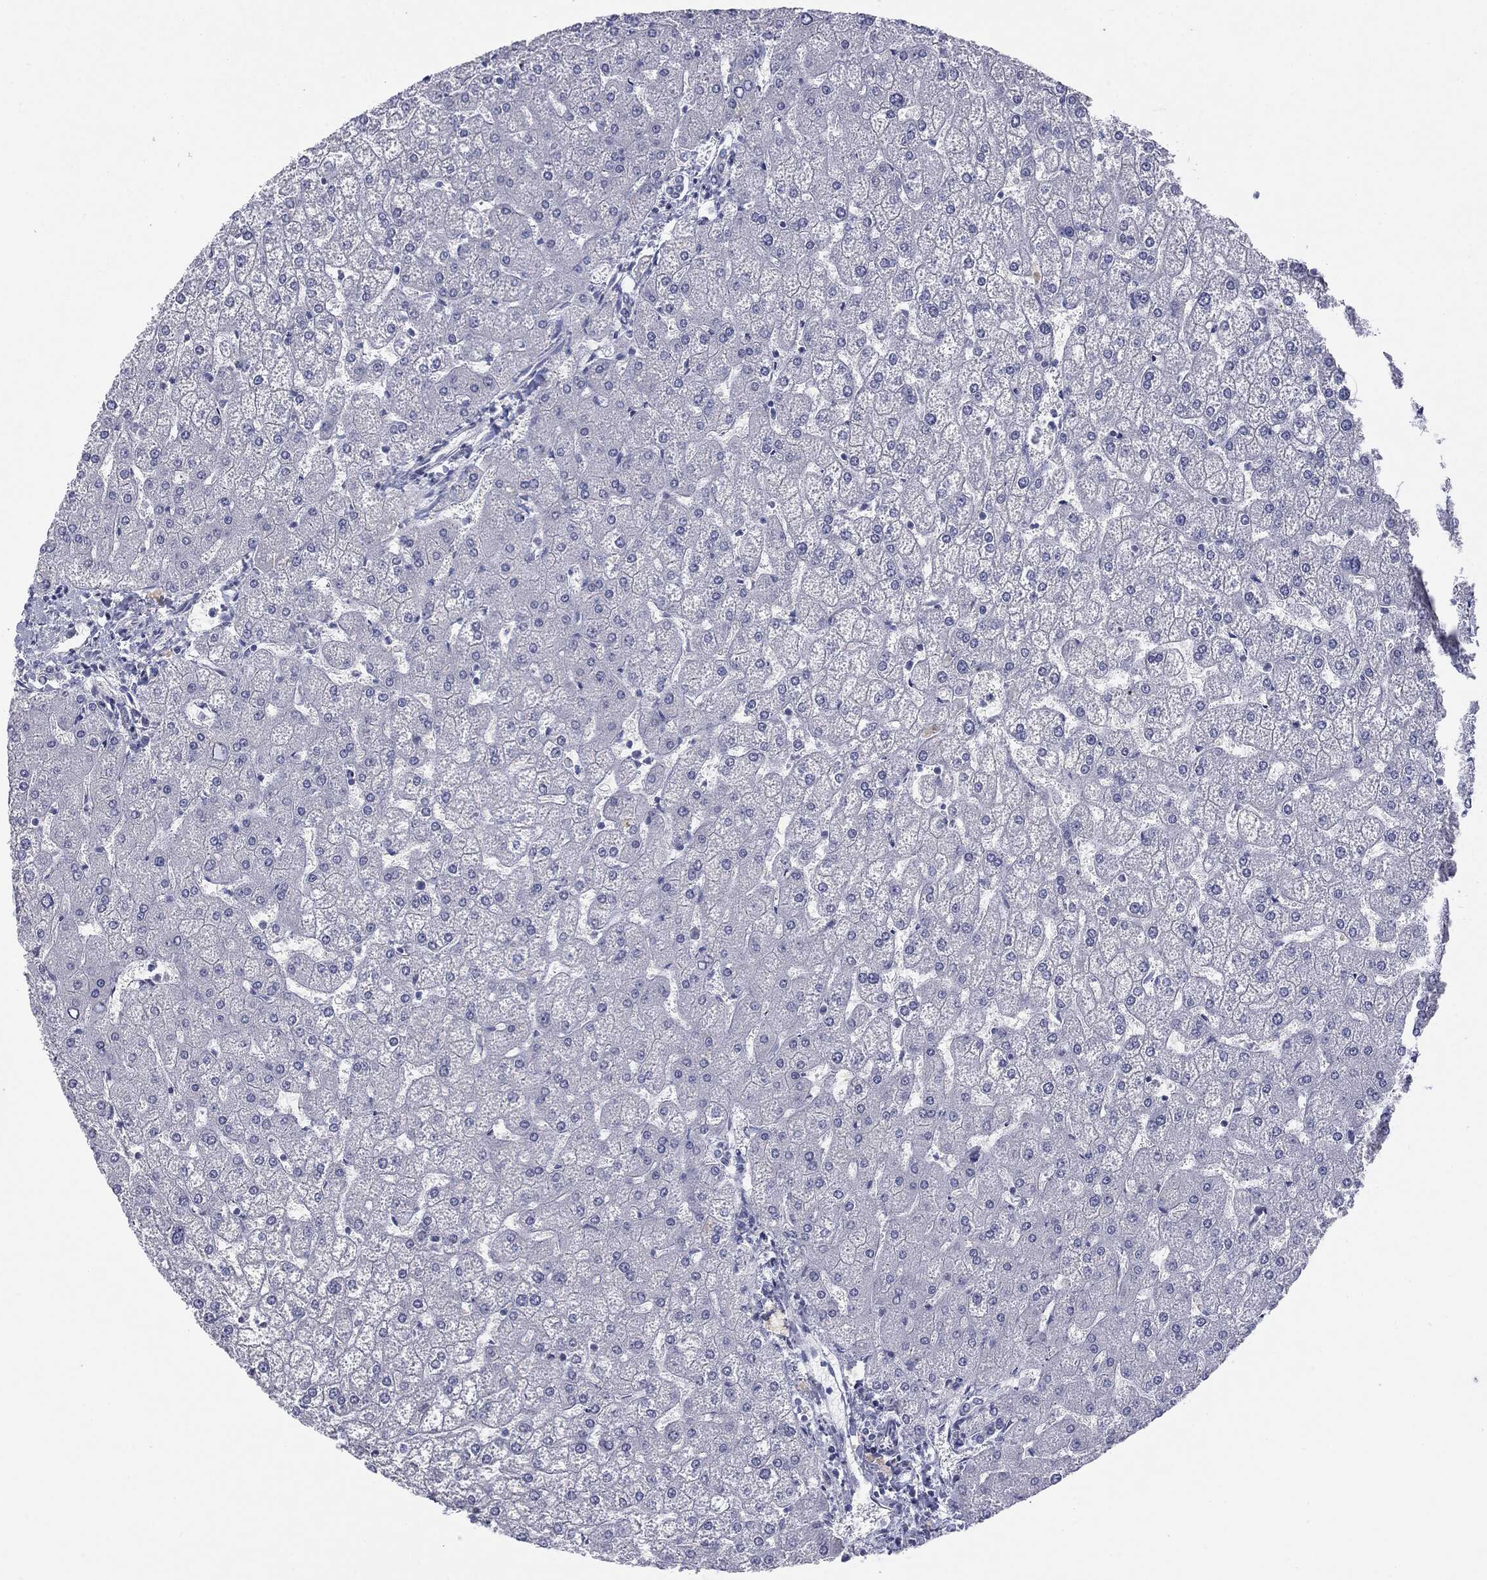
{"staining": {"intensity": "negative", "quantity": "none", "location": "none"}, "tissue": "liver", "cell_type": "Cholangiocytes", "image_type": "normal", "snomed": [{"axis": "morphology", "description": "Normal tissue, NOS"}, {"axis": "topography", "description": "Liver"}], "caption": "Liver was stained to show a protein in brown. There is no significant staining in cholangiocytes. (Brightfield microscopy of DAB (3,3'-diaminobenzidine) immunohistochemistry at high magnification).", "gene": "SLC5A5", "patient": {"sex": "female", "age": 32}}